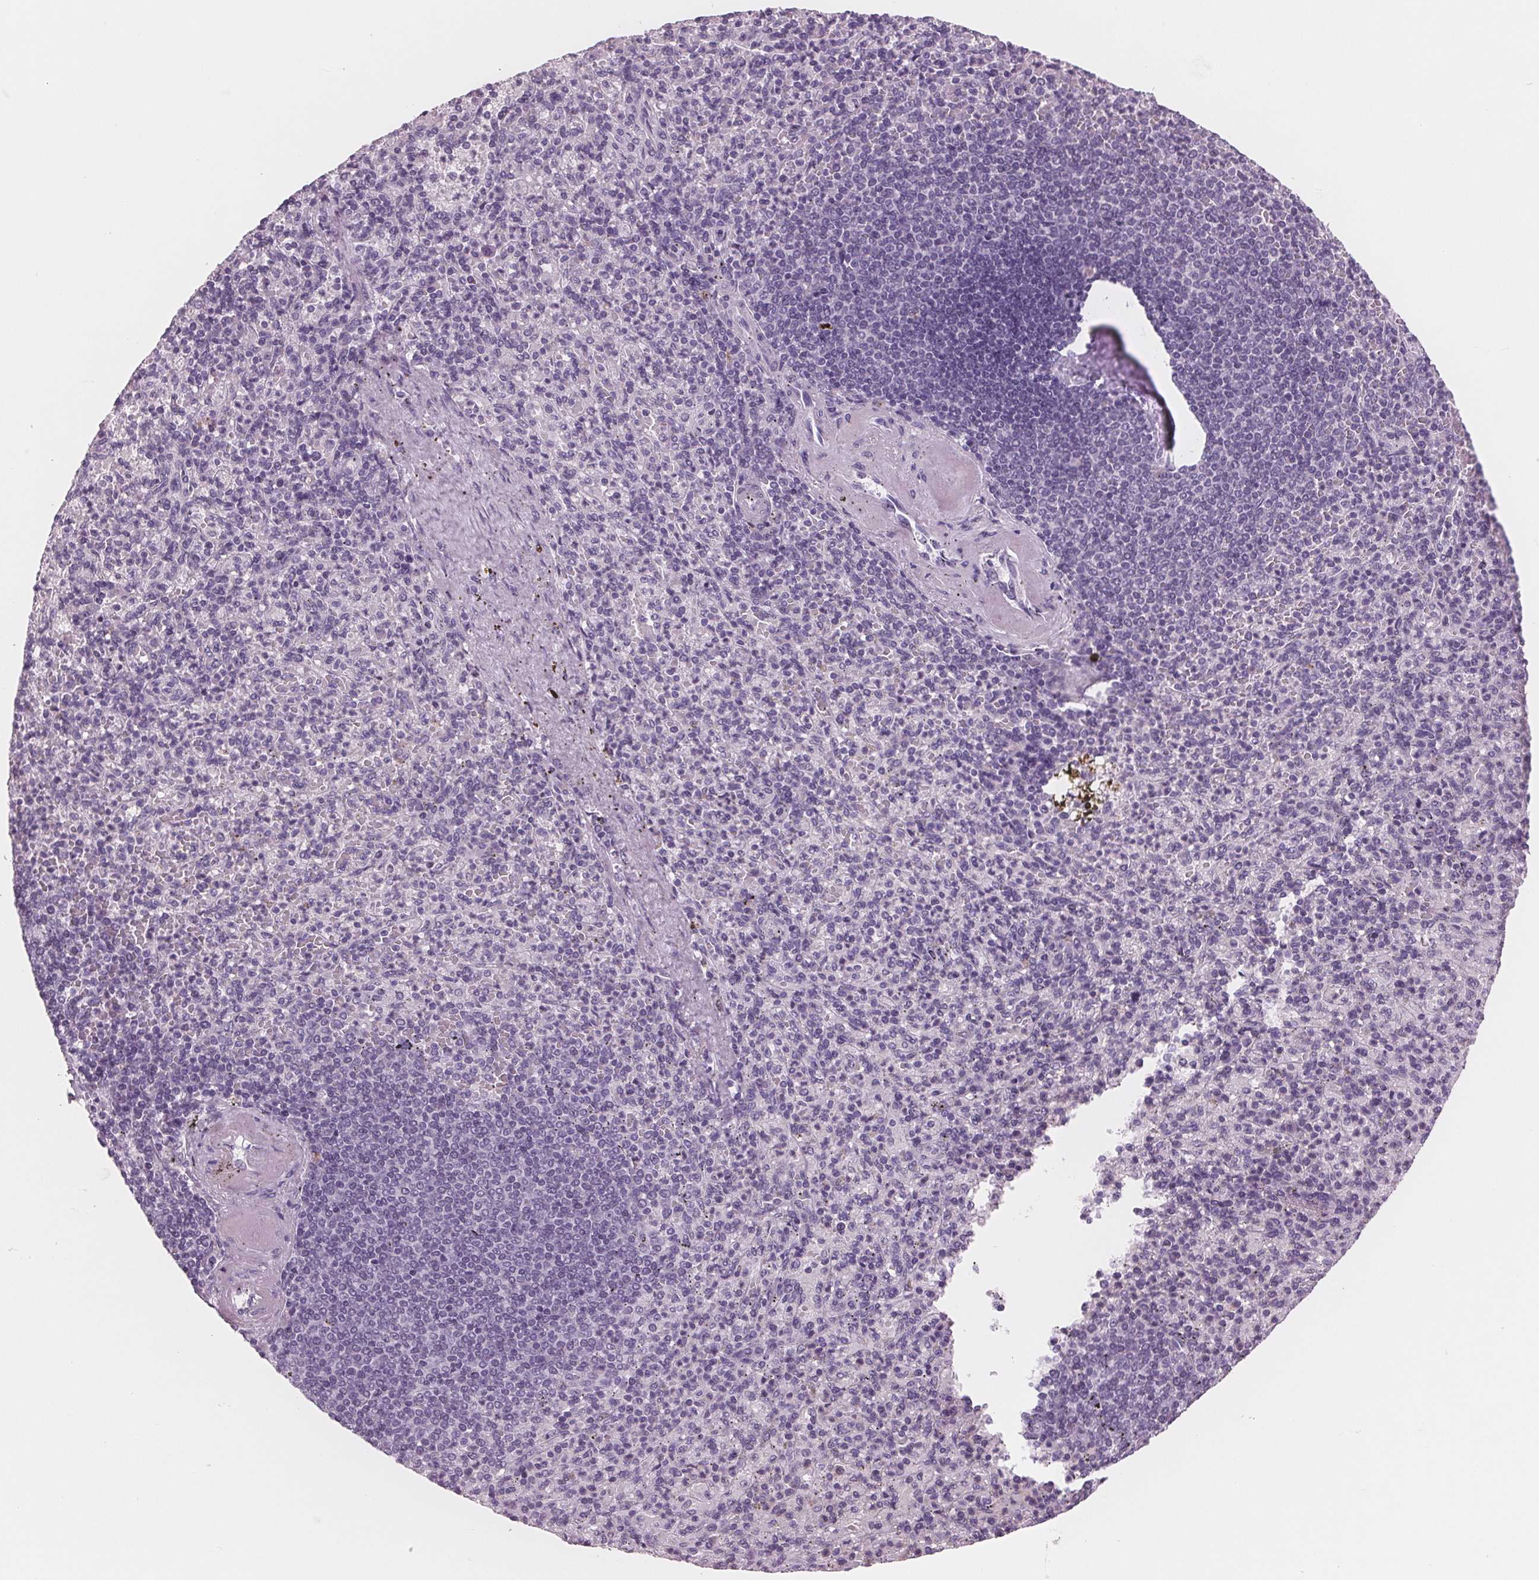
{"staining": {"intensity": "negative", "quantity": "none", "location": "none"}, "tissue": "spleen", "cell_type": "Cells in red pulp", "image_type": "normal", "snomed": [{"axis": "morphology", "description": "Normal tissue, NOS"}, {"axis": "topography", "description": "Spleen"}], "caption": "A high-resolution micrograph shows IHC staining of normal spleen, which demonstrates no significant expression in cells in red pulp.", "gene": "AMBP", "patient": {"sex": "female", "age": 74}}